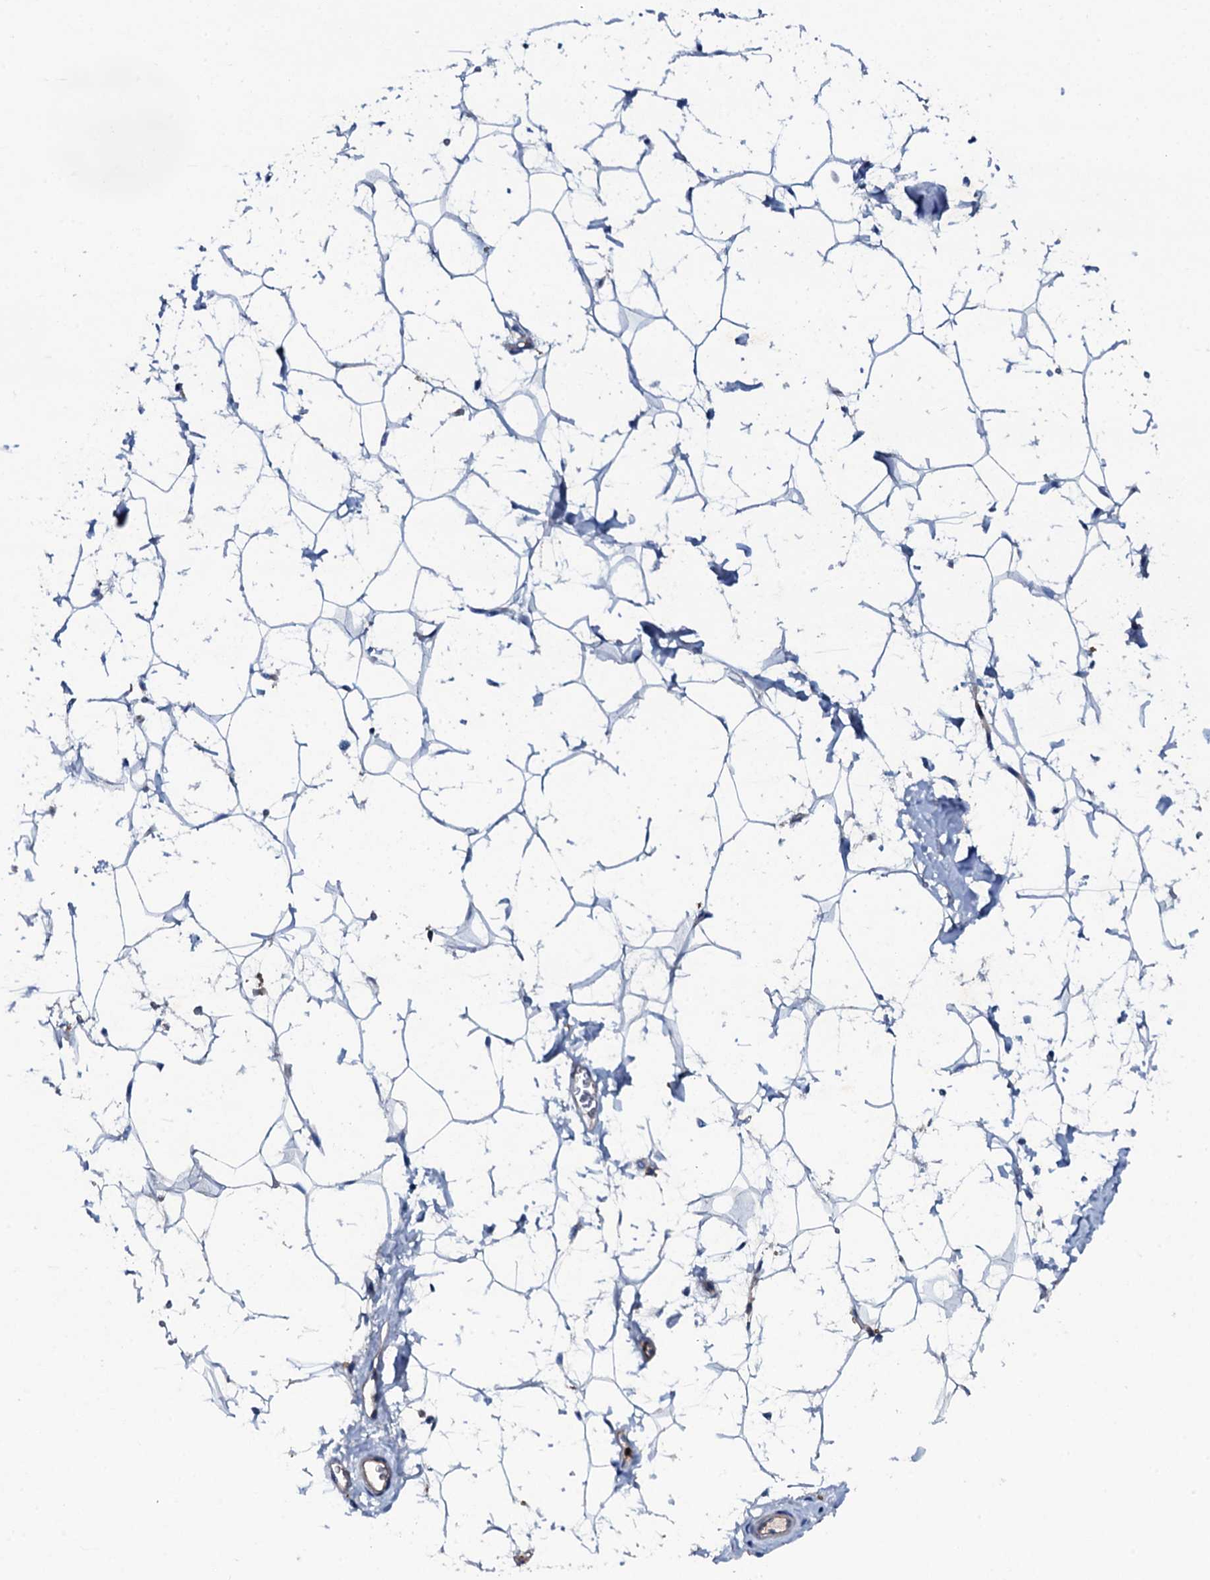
{"staining": {"intensity": "negative", "quantity": "none", "location": "none"}, "tissue": "adipose tissue", "cell_type": "Adipocytes", "image_type": "normal", "snomed": [{"axis": "morphology", "description": "Normal tissue, NOS"}, {"axis": "topography", "description": "Breast"}], "caption": "This photomicrograph is of normal adipose tissue stained with immunohistochemistry (IHC) to label a protein in brown with the nuclei are counter-stained blue. There is no positivity in adipocytes. The staining is performed using DAB (3,3'-diaminobenzidine) brown chromogen with nuclei counter-stained in using hematoxylin.", "gene": "MS4A4E", "patient": {"sex": "female", "age": 26}}